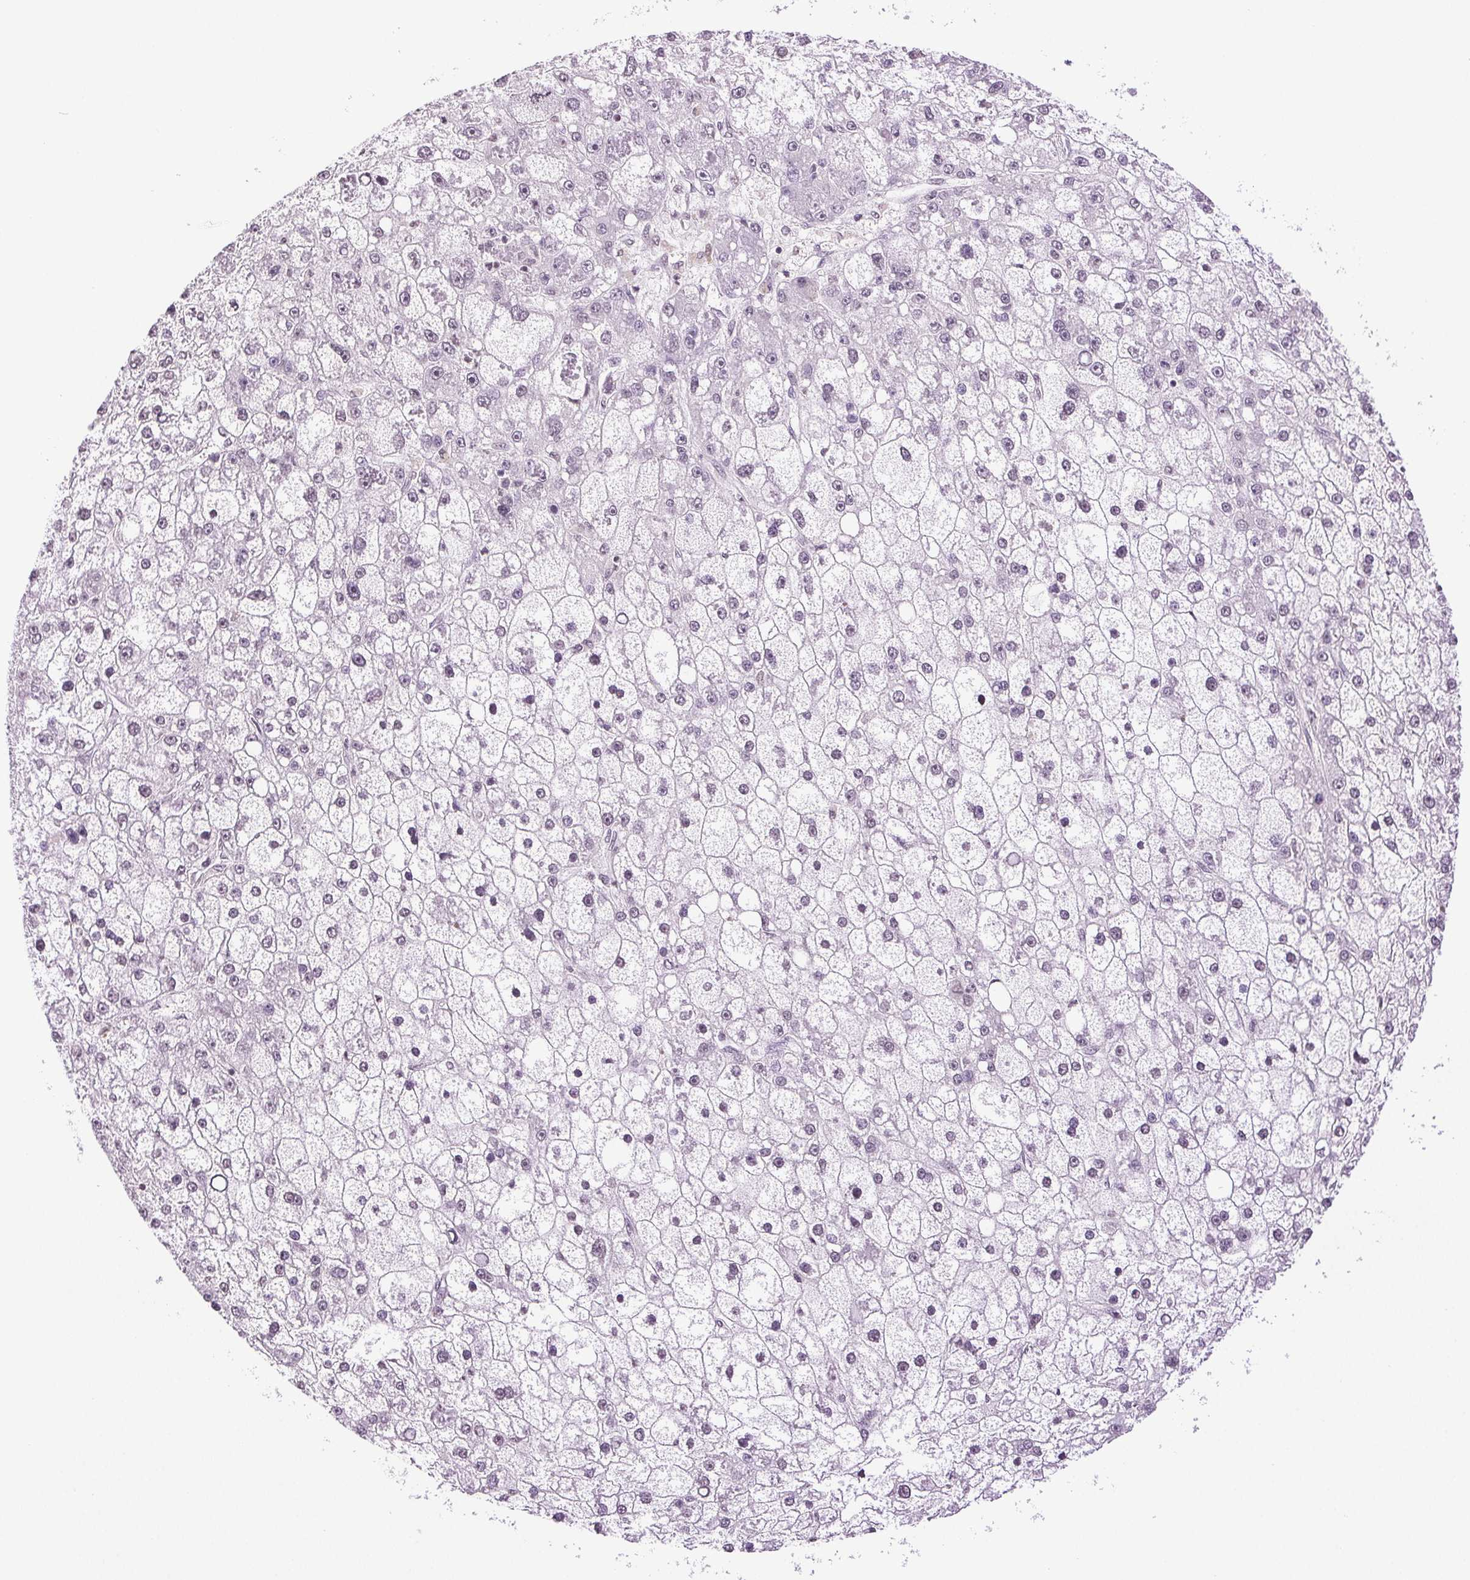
{"staining": {"intensity": "negative", "quantity": "none", "location": "none"}, "tissue": "liver cancer", "cell_type": "Tumor cells", "image_type": "cancer", "snomed": [{"axis": "morphology", "description": "Carcinoma, Hepatocellular, NOS"}, {"axis": "topography", "description": "Liver"}], "caption": "Tumor cells are negative for protein expression in human liver cancer (hepatocellular carcinoma).", "gene": "TNNT3", "patient": {"sex": "male", "age": 67}}